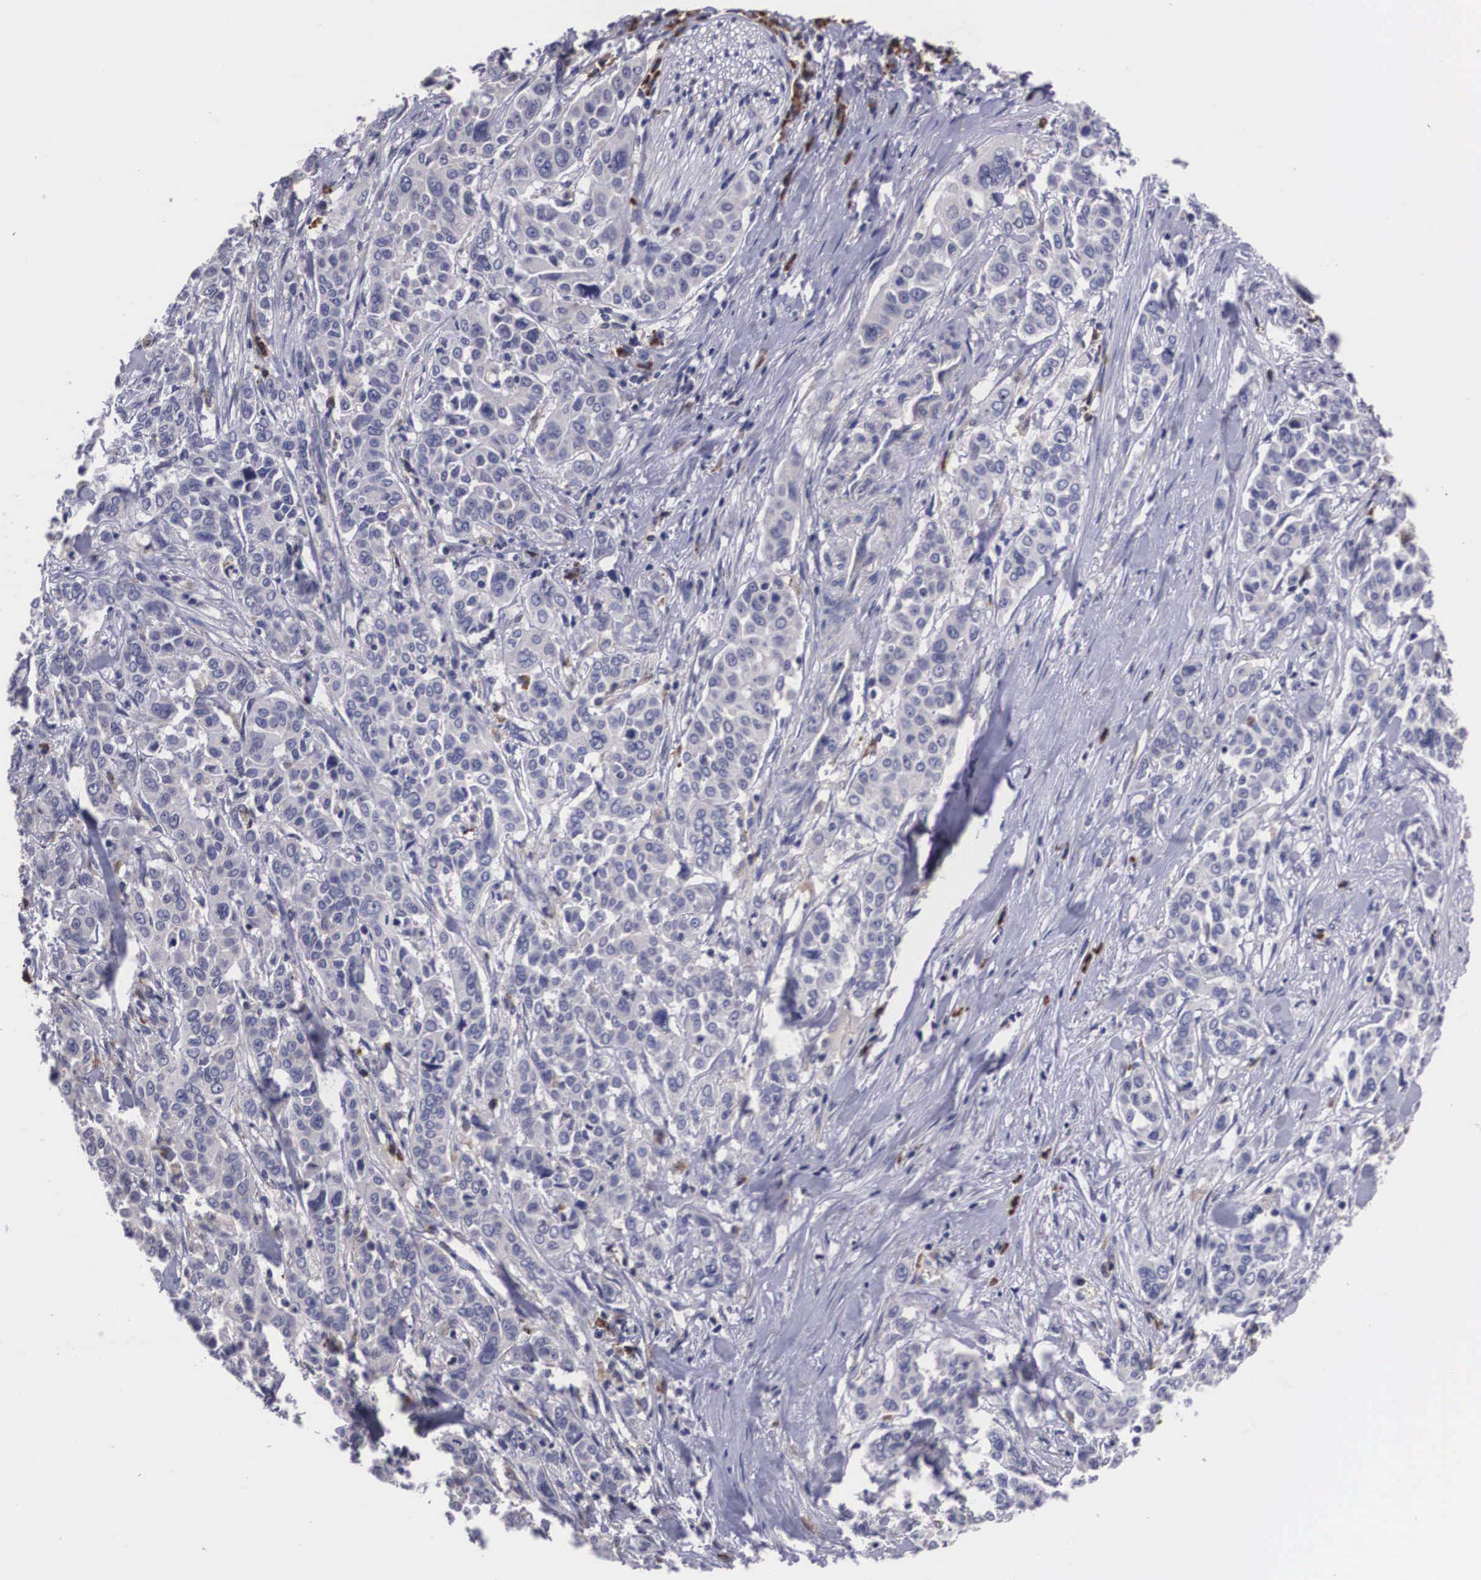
{"staining": {"intensity": "negative", "quantity": "none", "location": "none"}, "tissue": "pancreatic cancer", "cell_type": "Tumor cells", "image_type": "cancer", "snomed": [{"axis": "morphology", "description": "Adenocarcinoma, NOS"}, {"axis": "topography", "description": "Pancreas"}], "caption": "Image shows no protein expression in tumor cells of pancreatic cancer tissue.", "gene": "CRELD2", "patient": {"sex": "female", "age": 52}}